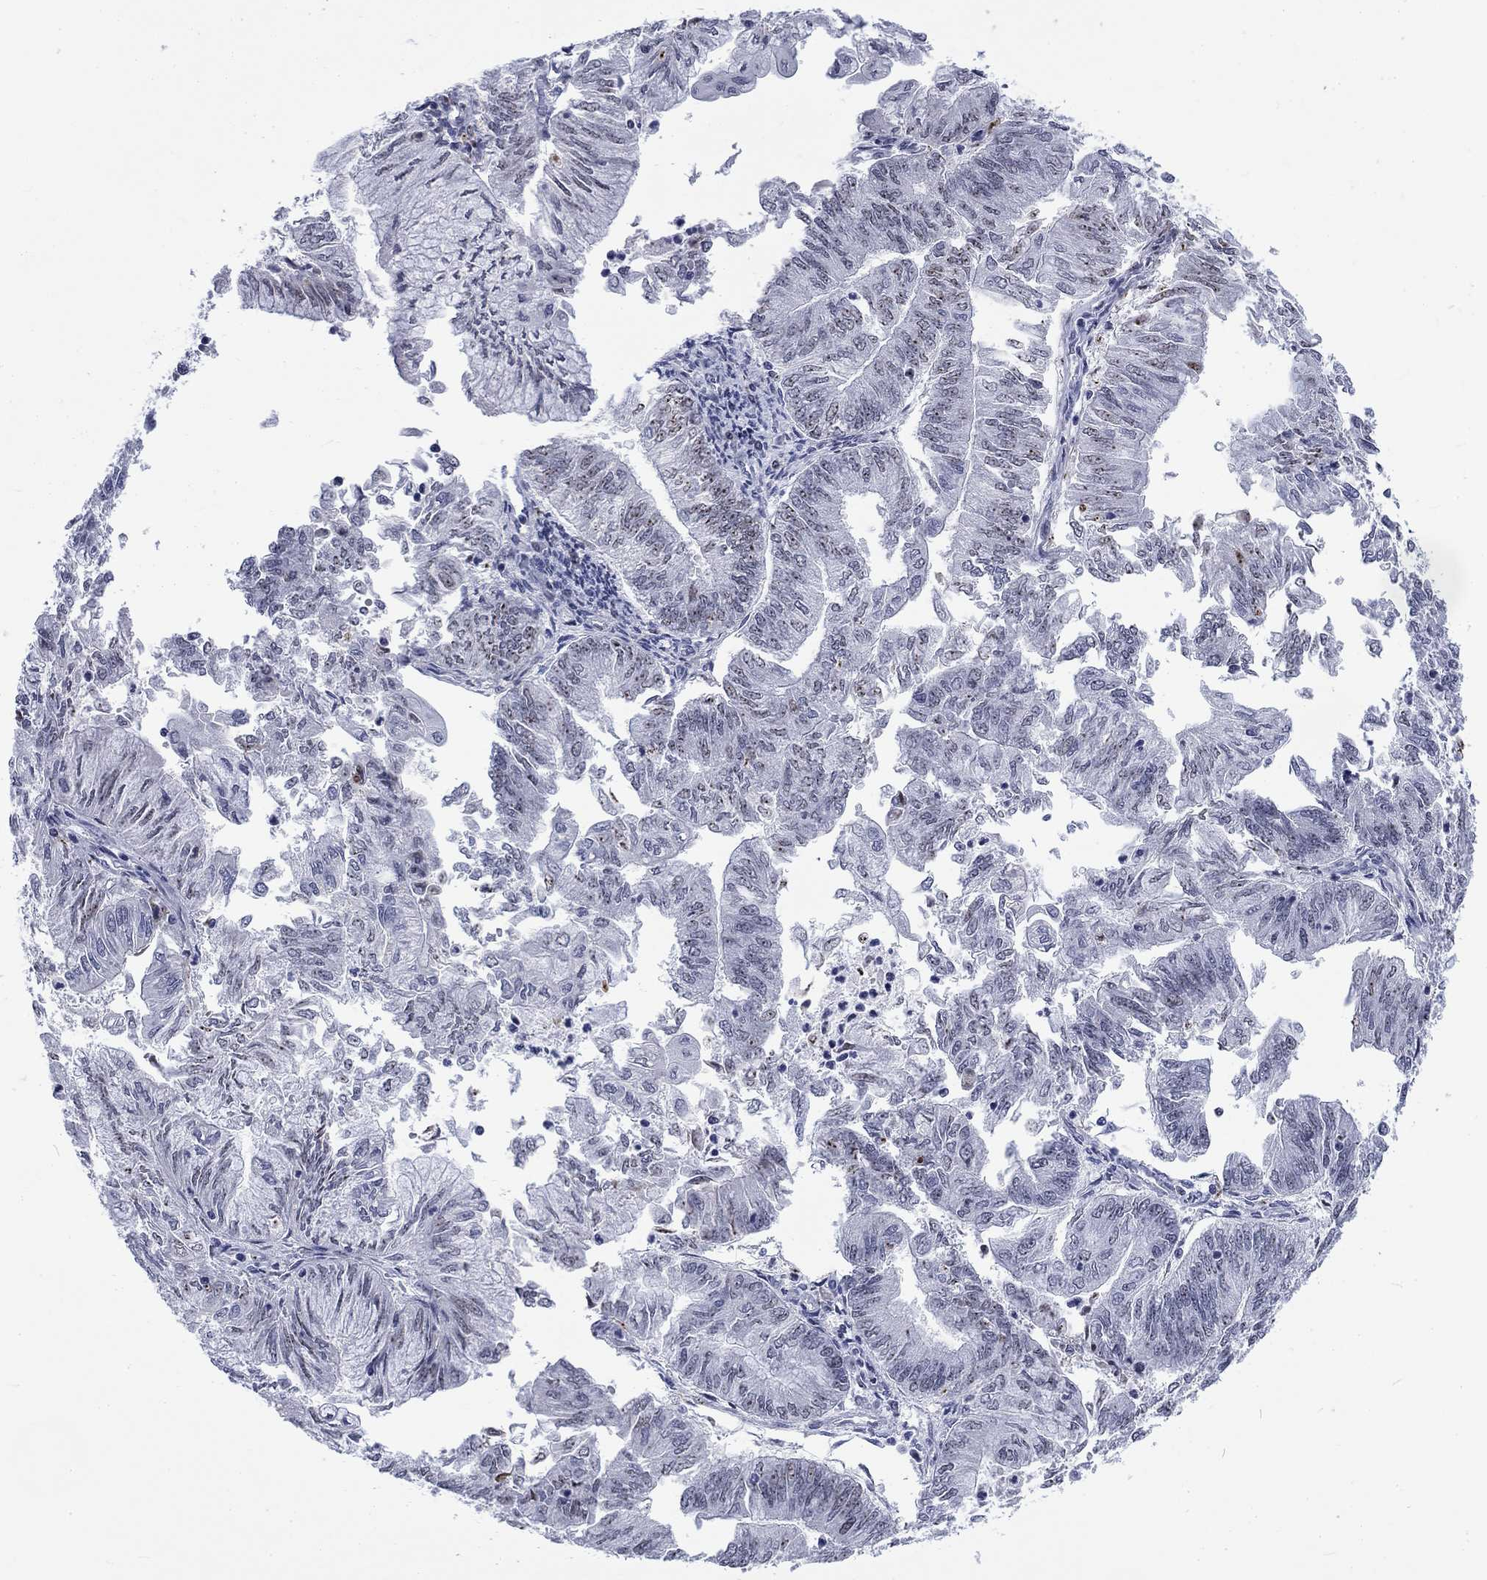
{"staining": {"intensity": "negative", "quantity": "none", "location": "none"}, "tissue": "endometrial cancer", "cell_type": "Tumor cells", "image_type": "cancer", "snomed": [{"axis": "morphology", "description": "Adenocarcinoma, NOS"}, {"axis": "topography", "description": "Endometrium"}], "caption": "A photomicrograph of human endometrial adenocarcinoma is negative for staining in tumor cells.", "gene": "CSRNP3", "patient": {"sex": "female", "age": 59}}